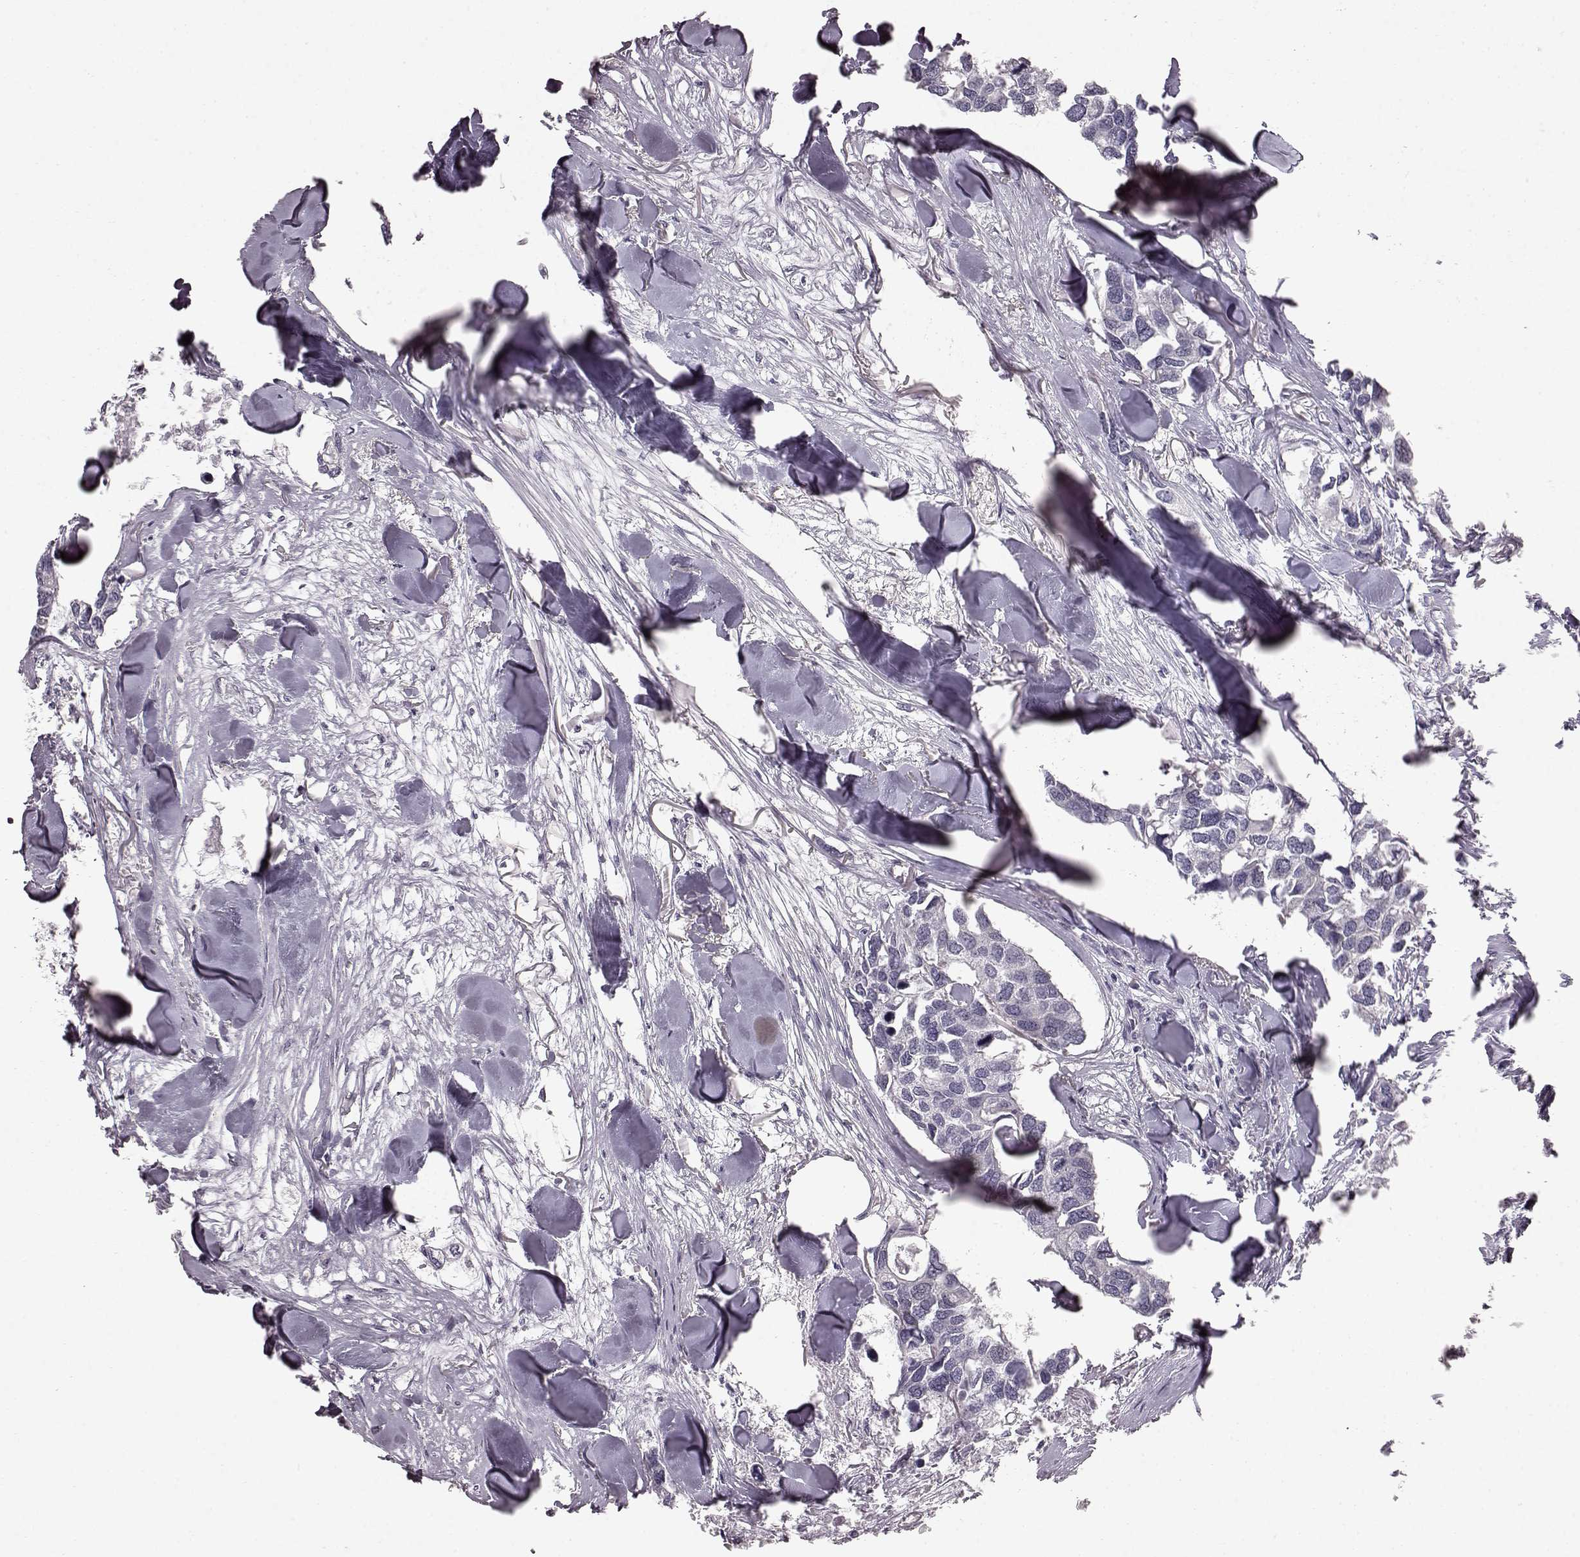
{"staining": {"intensity": "negative", "quantity": "none", "location": "none"}, "tissue": "breast cancer", "cell_type": "Tumor cells", "image_type": "cancer", "snomed": [{"axis": "morphology", "description": "Duct carcinoma"}, {"axis": "topography", "description": "Breast"}], "caption": "A high-resolution histopathology image shows immunohistochemistry (IHC) staining of breast cancer (intraductal carcinoma), which exhibits no significant staining in tumor cells.", "gene": "TCHHL1", "patient": {"sex": "female", "age": 83}}